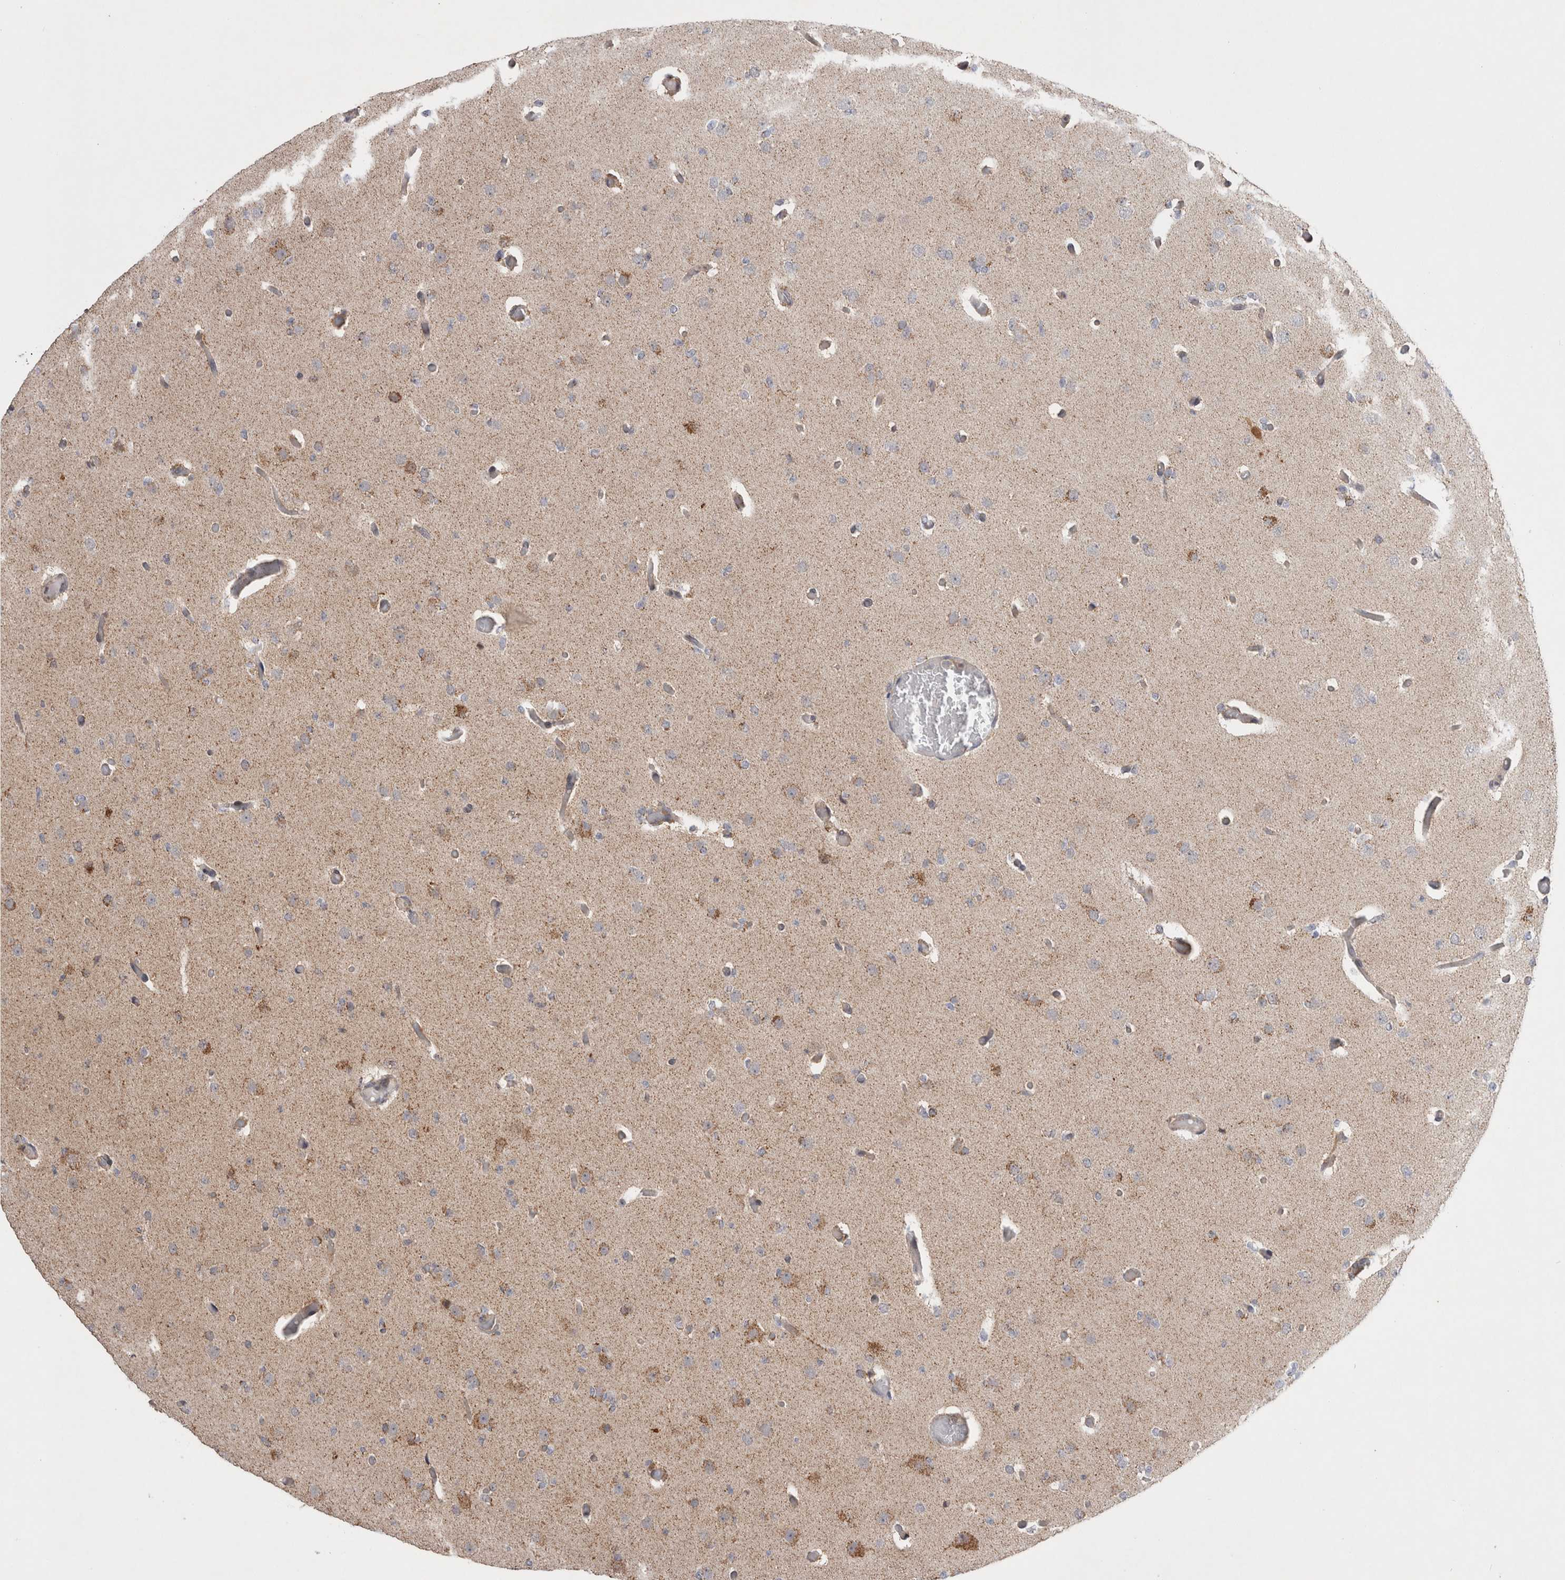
{"staining": {"intensity": "moderate", "quantity": "<25%", "location": "cytoplasmic/membranous"}, "tissue": "glioma", "cell_type": "Tumor cells", "image_type": "cancer", "snomed": [{"axis": "morphology", "description": "Glioma, malignant, Low grade"}, {"axis": "topography", "description": "Brain"}], "caption": "An image of glioma stained for a protein reveals moderate cytoplasmic/membranous brown staining in tumor cells.", "gene": "MRPL37", "patient": {"sex": "female", "age": 22}}